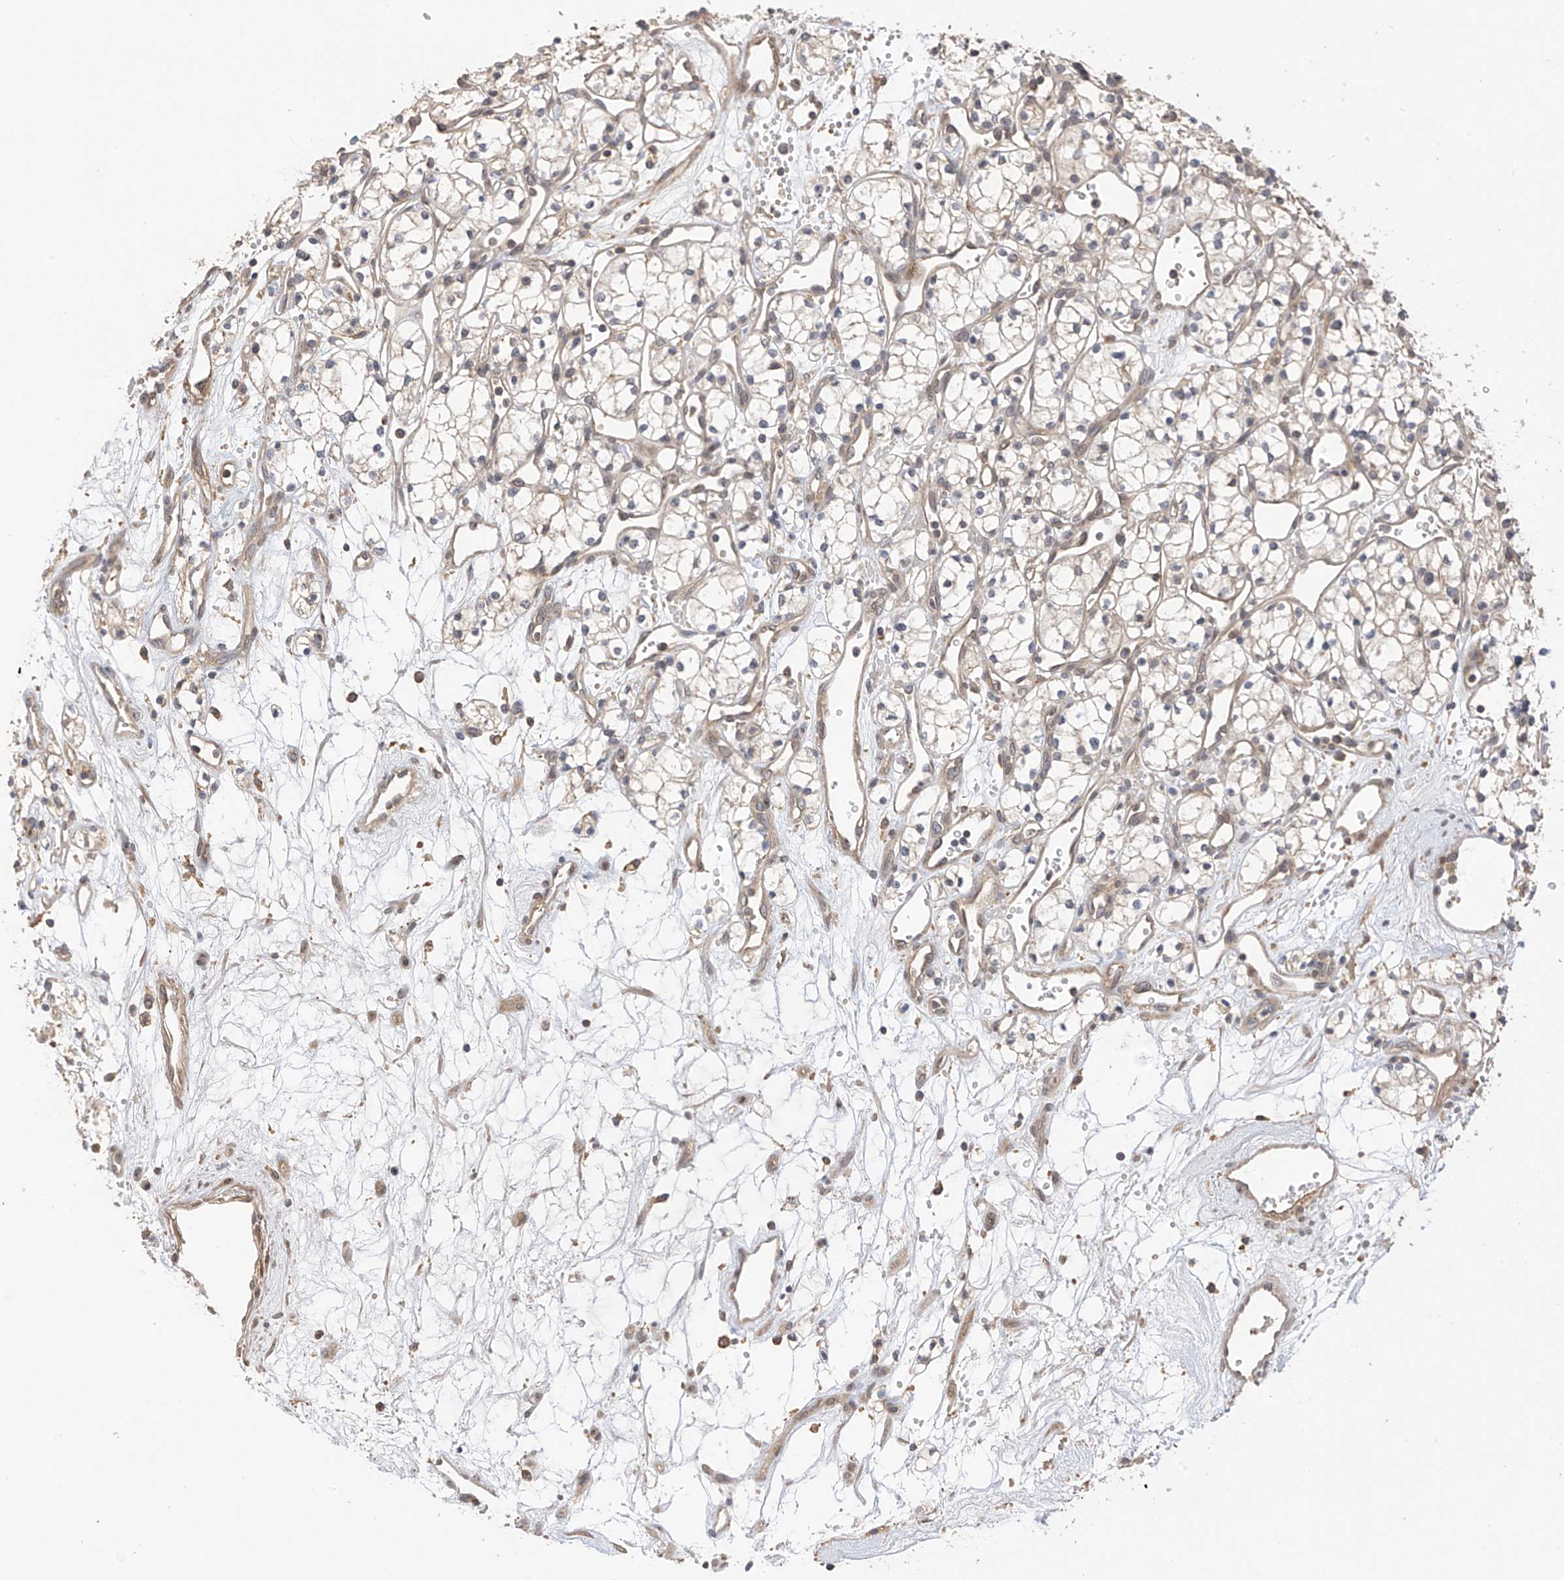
{"staining": {"intensity": "weak", "quantity": "<25%", "location": "cytoplasmic/membranous"}, "tissue": "renal cancer", "cell_type": "Tumor cells", "image_type": "cancer", "snomed": [{"axis": "morphology", "description": "Adenocarcinoma, NOS"}, {"axis": "topography", "description": "Kidney"}], "caption": "IHC micrograph of renal cancer stained for a protein (brown), which demonstrates no expression in tumor cells.", "gene": "REC8", "patient": {"sex": "male", "age": 59}}